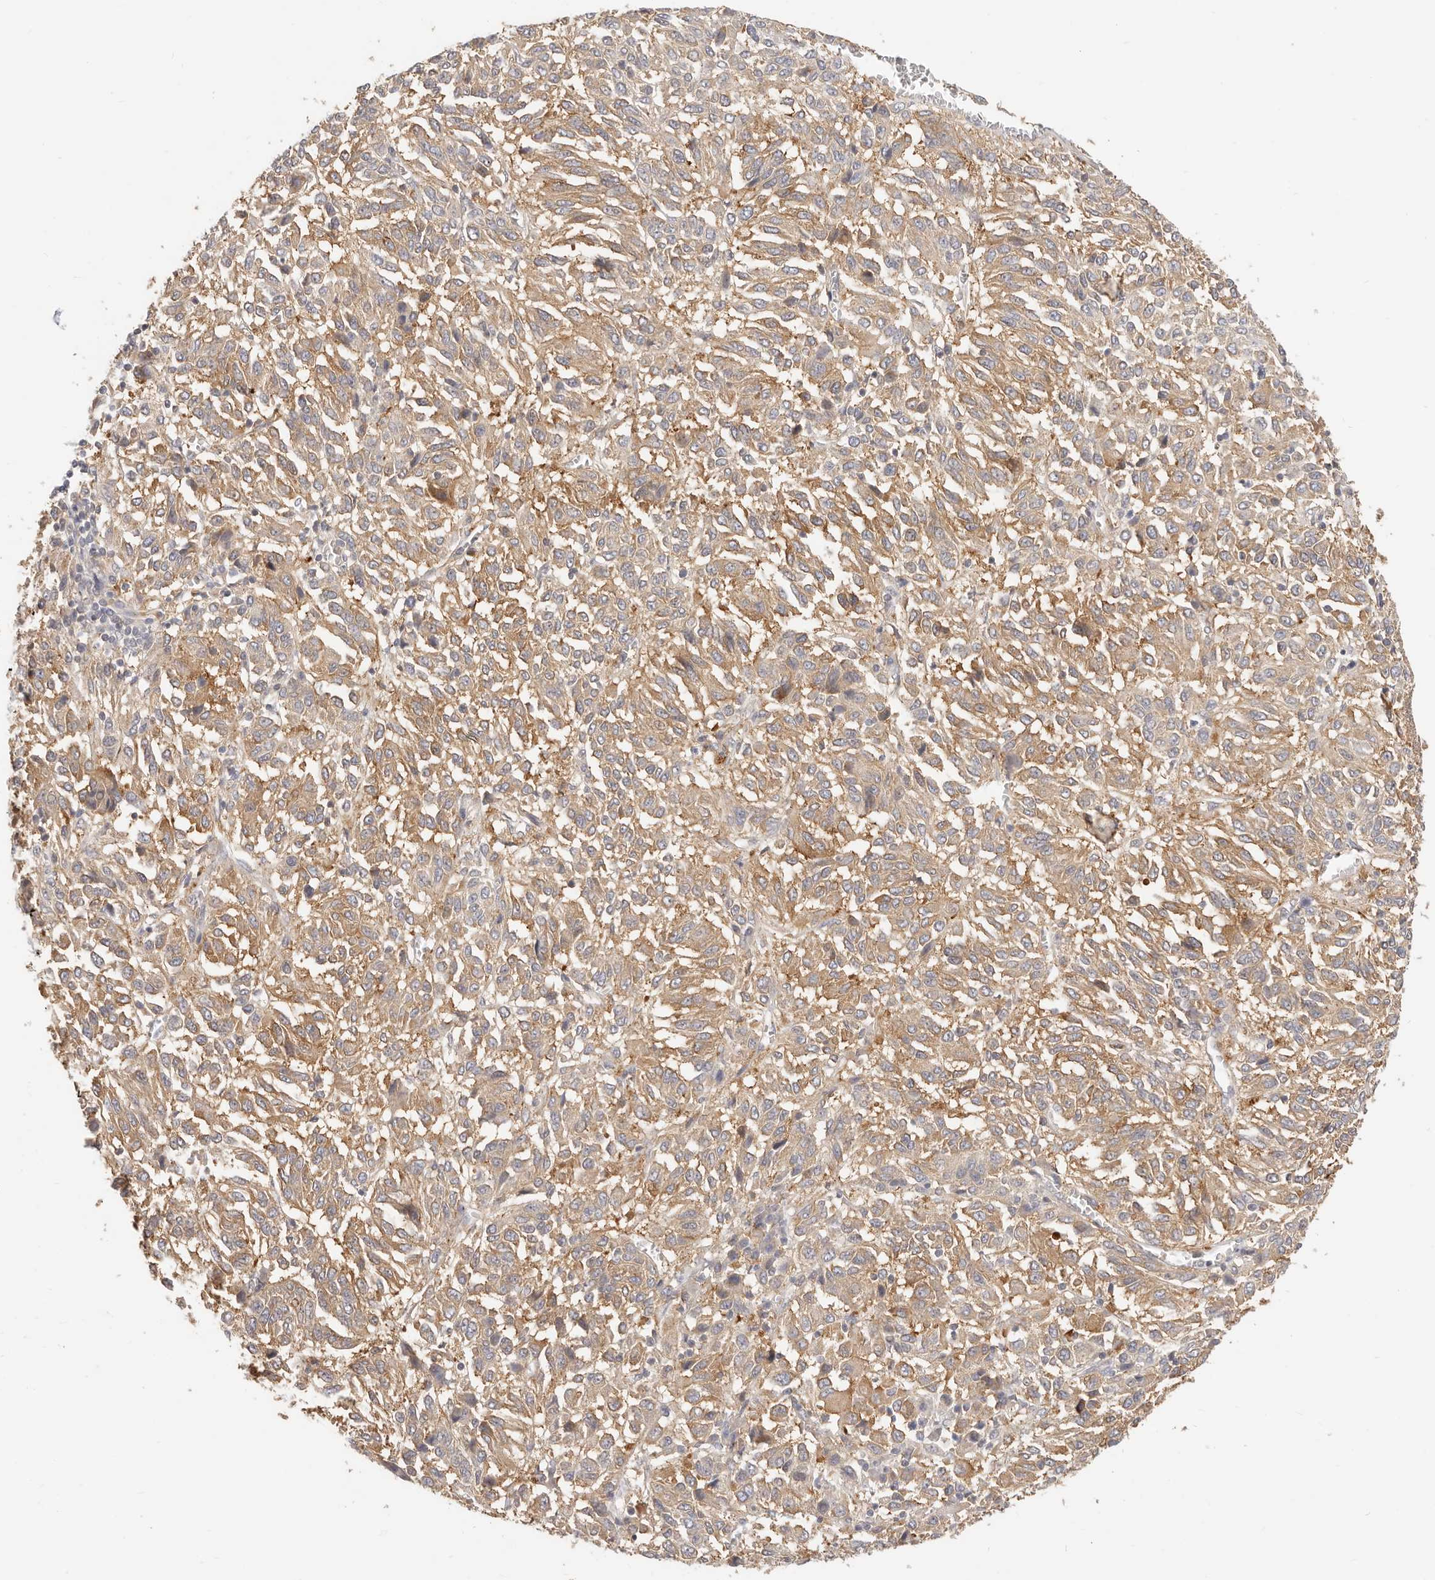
{"staining": {"intensity": "moderate", "quantity": ">75%", "location": "cytoplasmic/membranous"}, "tissue": "melanoma", "cell_type": "Tumor cells", "image_type": "cancer", "snomed": [{"axis": "morphology", "description": "Malignant melanoma, Metastatic site"}, {"axis": "topography", "description": "Lung"}], "caption": "Moderate cytoplasmic/membranous positivity is seen in about >75% of tumor cells in malignant melanoma (metastatic site).", "gene": "DTNBP1", "patient": {"sex": "male", "age": 64}}